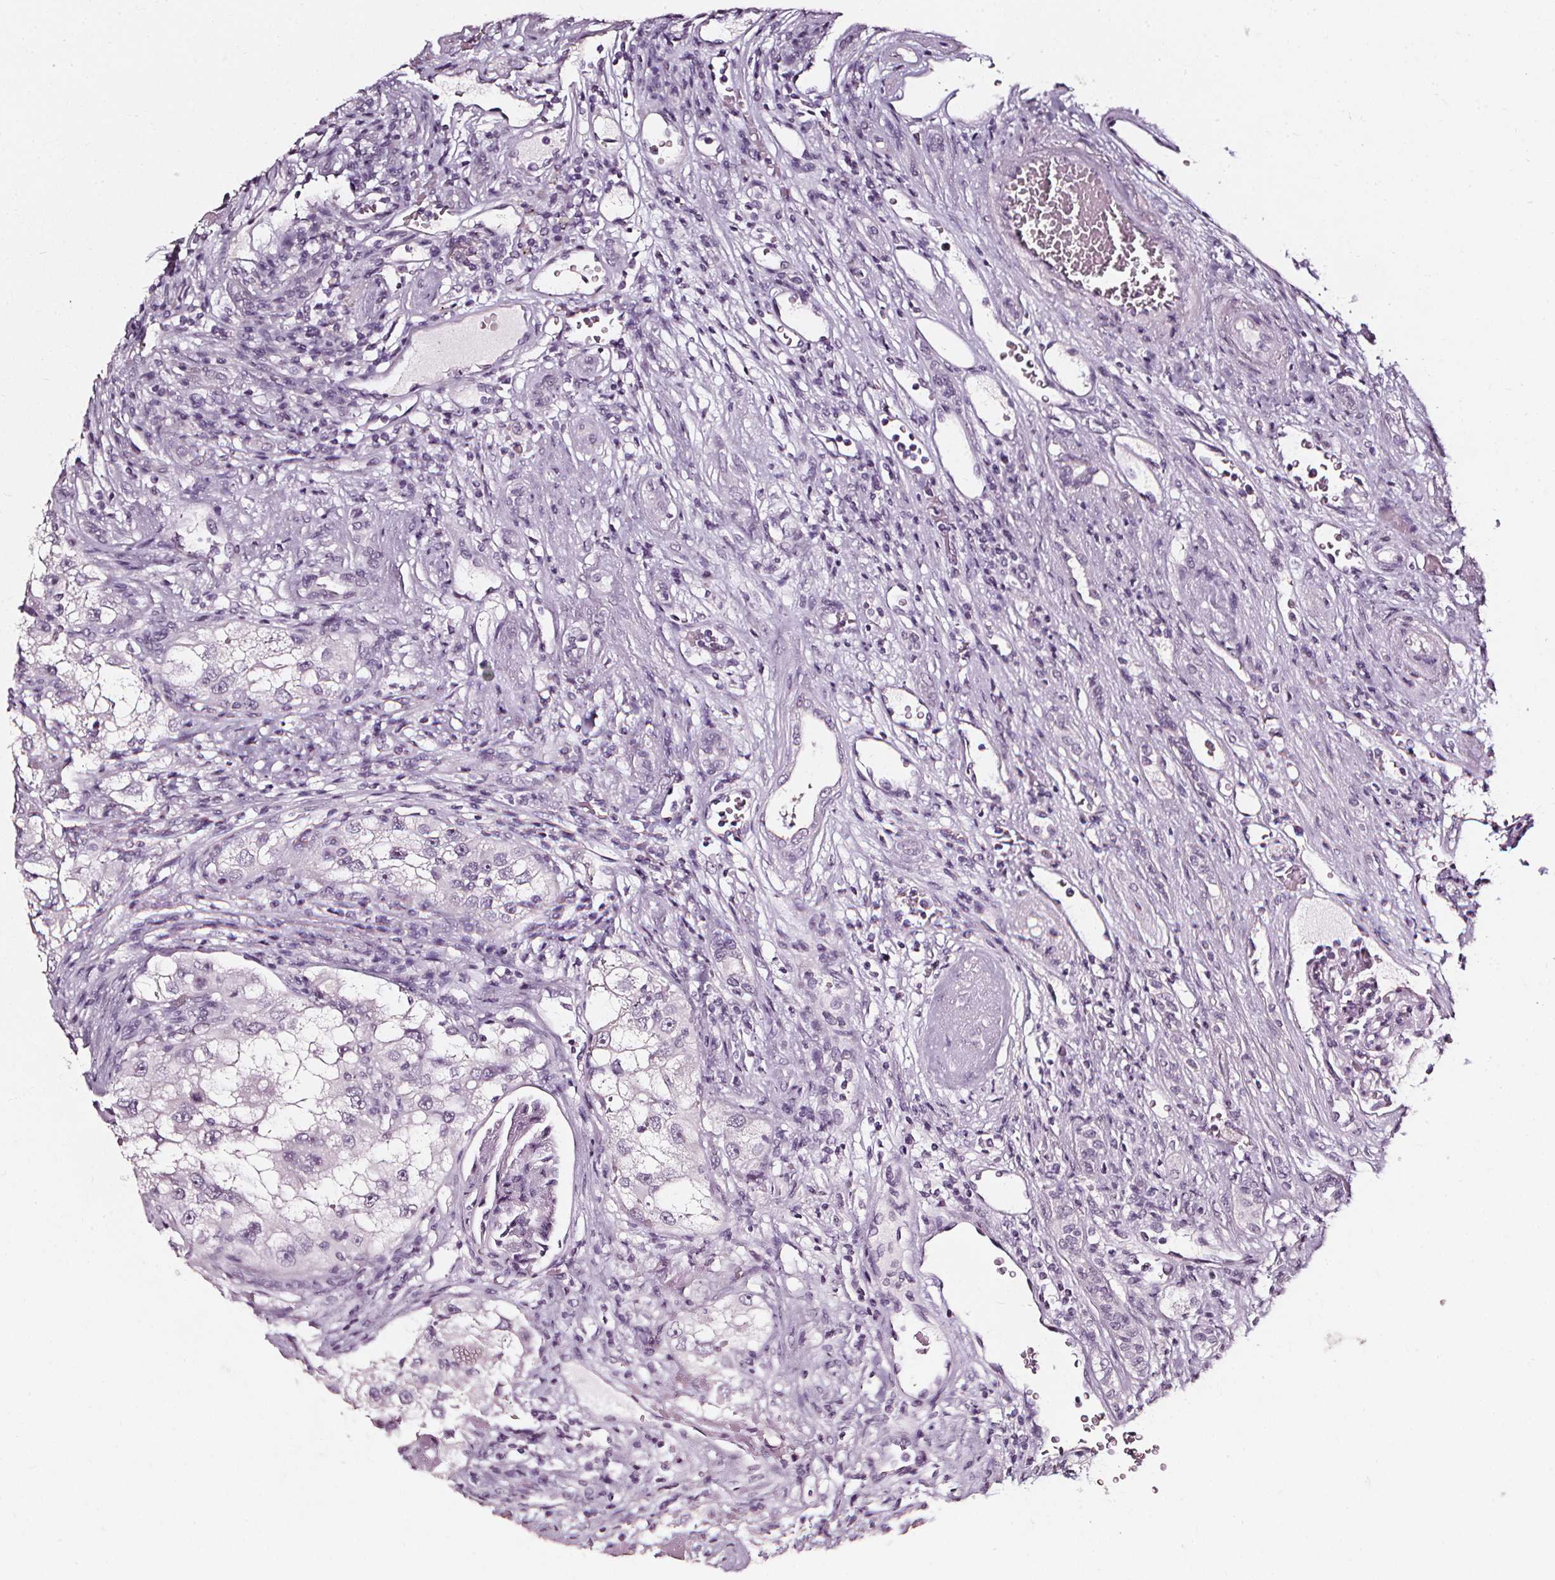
{"staining": {"intensity": "negative", "quantity": "none", "location": "none"}, "tissue": "renal cancer", "cell_type": "Tumor cells", "image_type": "cancer", "snomed": [{"axis": "morphology", "description": "Adenocarcinoma, NOS"}, {"axis": "topography", "description": "Kidney"}], "caption": "This is a image of immunohistochemistry (IHC) staining of renal cancer (adenocarcinoma), which shows no expression in tumor cells.", "gene": "DEFA5", "patient": {"sex": "male", "age": 63}}